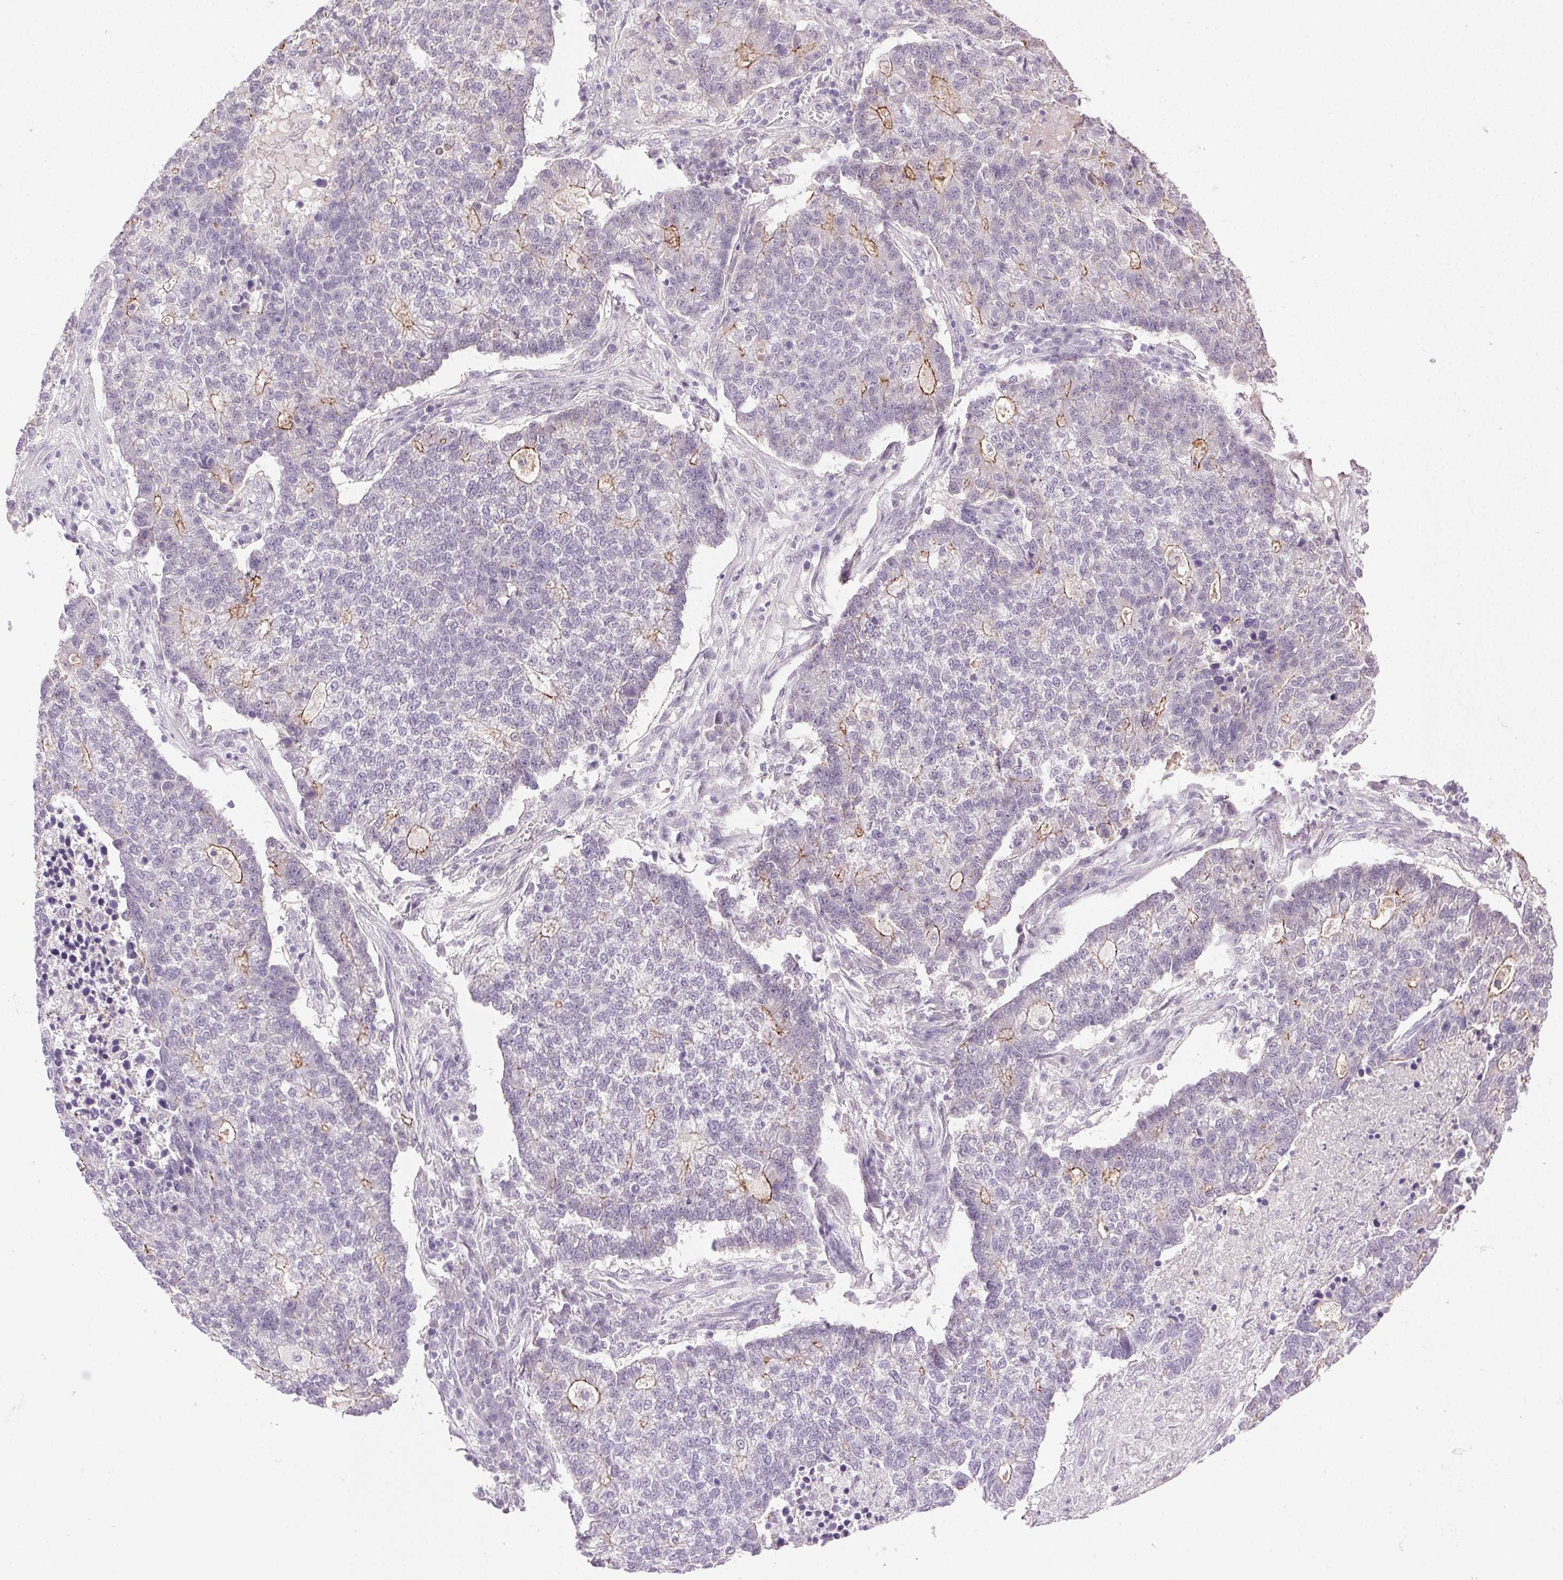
{"staining": {"intensity": "moderate", "quantity": "<25%", "location": "cytoplasmic/membranous"}, "tissue": "lung cancer", "cell_type": "Tumor cells", "image_type": "cancer", "snomed": [{"axis": "morphology", "description": "Adenocarcinoma, NOS"}, {"axis": "topography", "description": "Lung"}], "caption": "Immunohistochemistry (IHC) photomicrograph of lung cancer stained for a protein (brown), which displays low levels of moderate cytoplasmic/membranous staining in approximately <25% of tumor cells.", "gene": "CLDN10", "patient": {"sex": "male", "age": 57}}